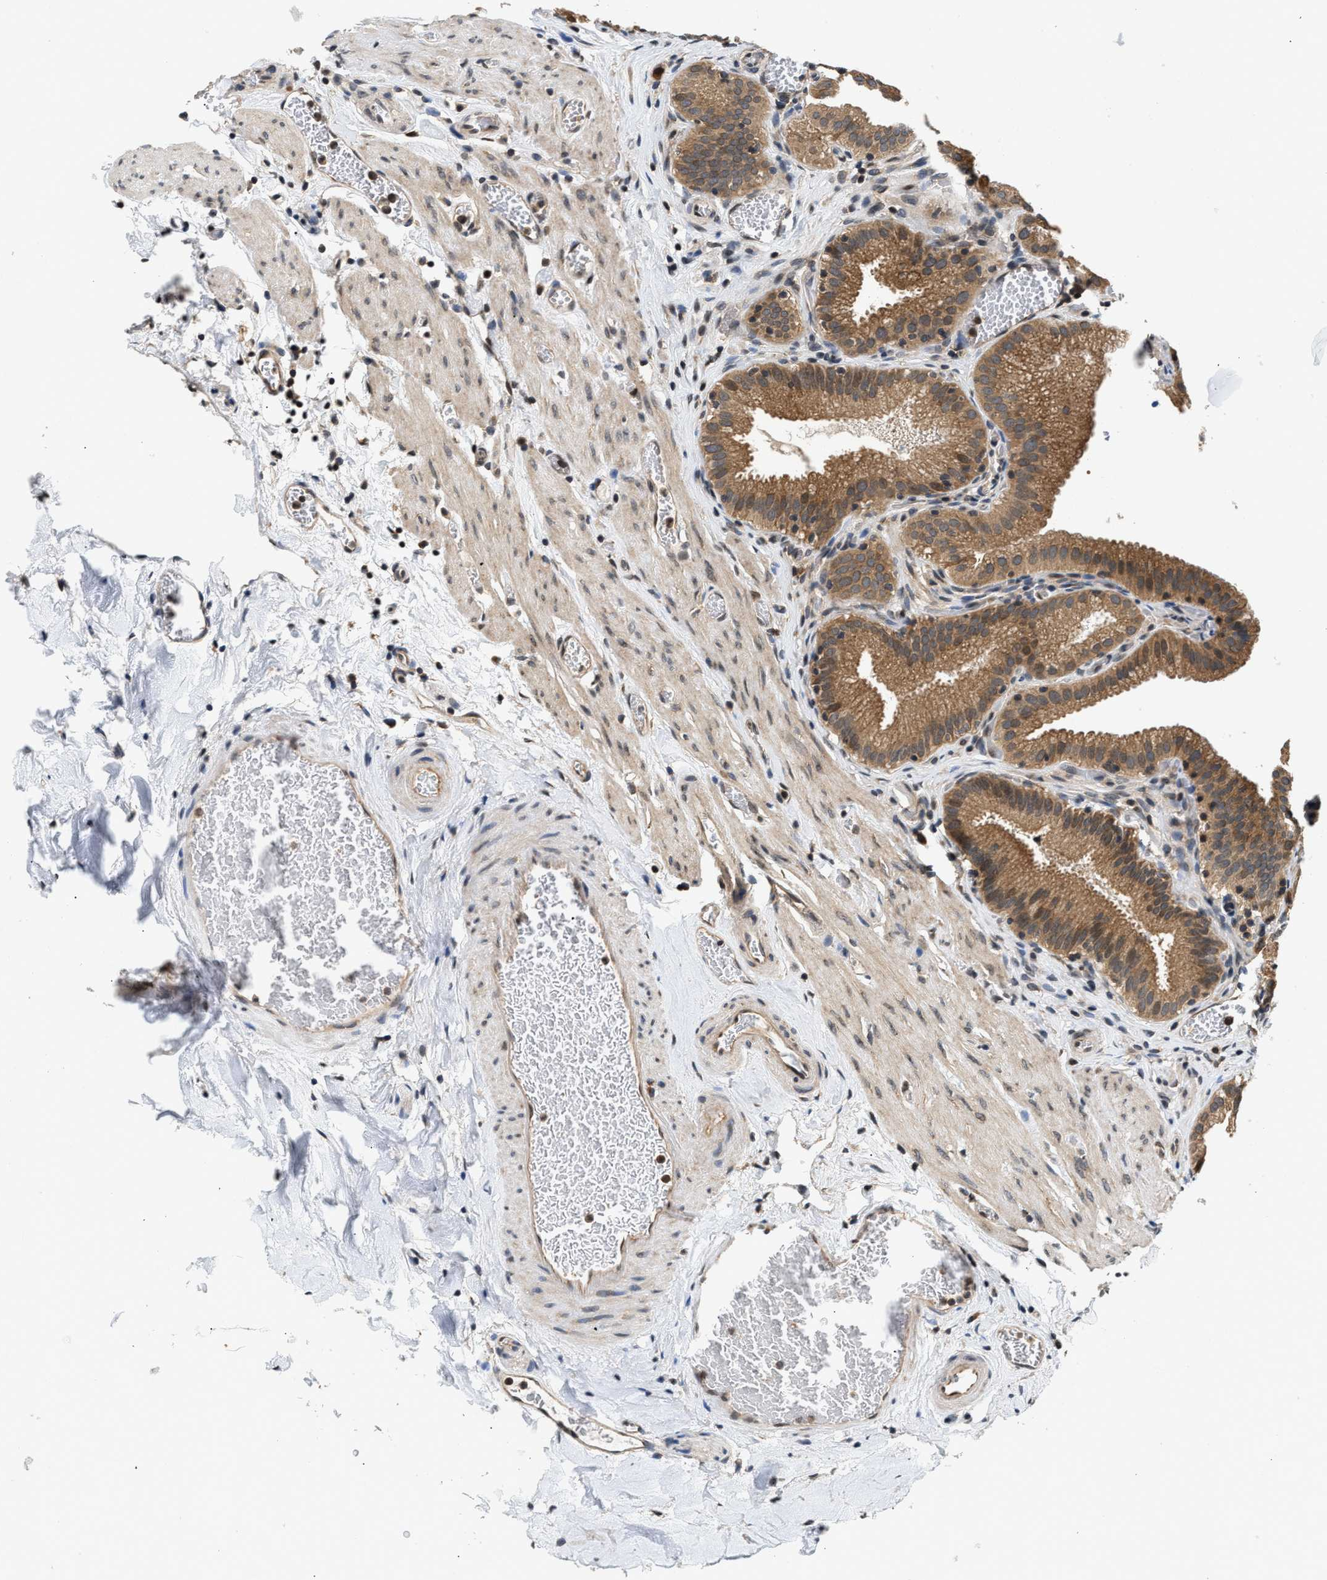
{"staining": {"intensity": "moderate", "quantity": ">75%", "location": "cytoplasmic/membranous"}, "tissue": "gallbladder", "cell_type": "Glandular cells", "image_type": "normal", "snomed": [{"axis": "morphology", "description": "Normal tissue, NOS"}, {"axis": "topography", "description": "Gallbladder"}], "caption": "Moderate cytoplasmic/membranous protein expression is present in approximately >75% of glandular cells in gallbladder. (DAB IHC with brightfield microscopy, high magnification).", "gene": "RAB29", "patient": {"sex": "male", "age": 54}}